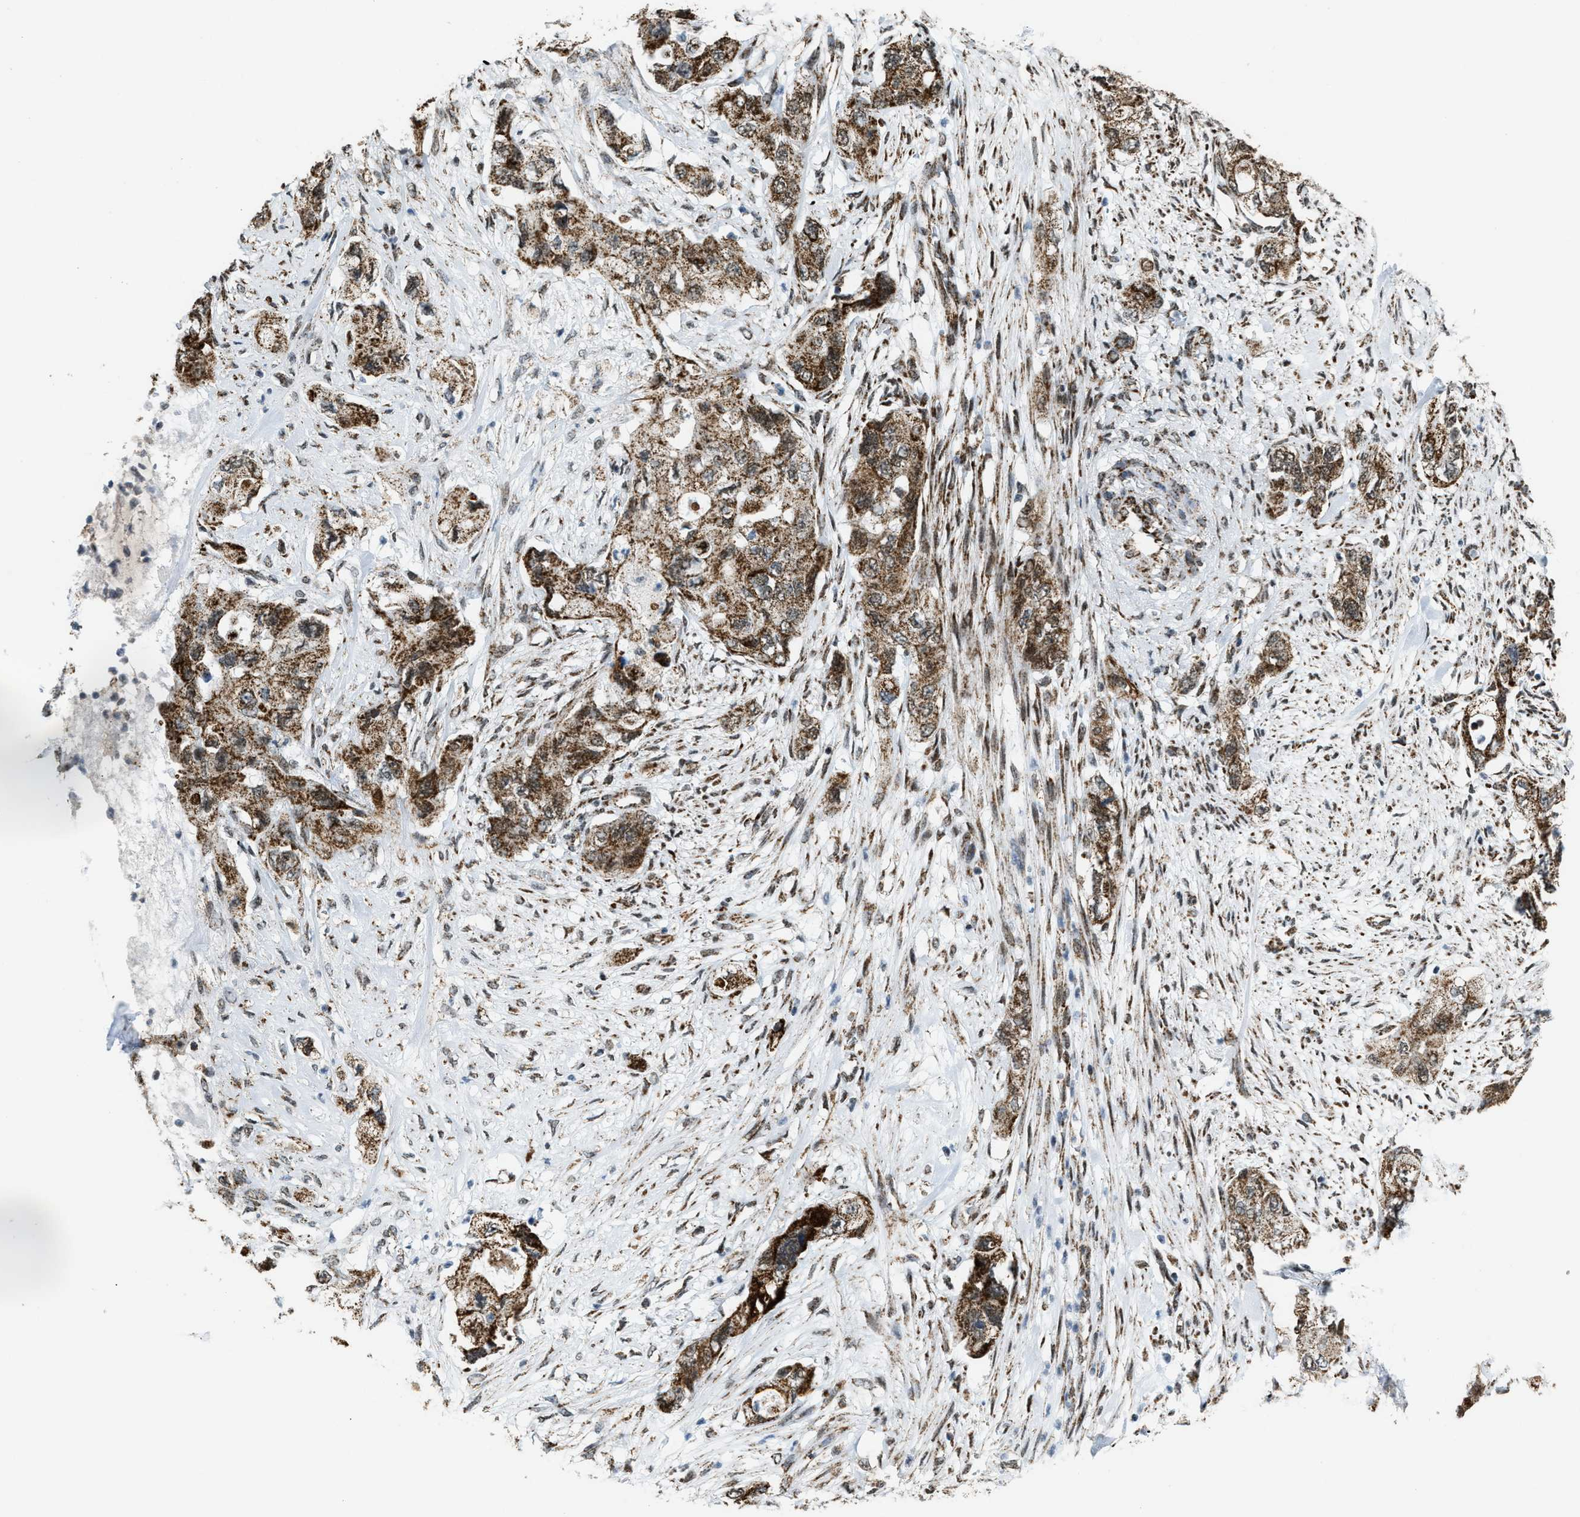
{"staining": {"intensity": "strong", "quantity": ">75%", "location": "cytoplasmic/membranous"}, "tissue": "pancreatic cancer", "cell_type": "Tumor cells", "image_type": "cancer", "snomed": [{"axis": "morphology", "description": "Adenocarcinoma, NOS"}, {"axis": "topography", "description": "Pancreas"}], "caption": "Approximately >75% of tumor cells in pancreatic cancer (adenocarcinoma) demonstrate strong cytoplasmic/membranous protein staining as visualized by brown immunohistochemical staining.", "gene": "HIBADH", "patient": {"sex": "female", "age": 73}}